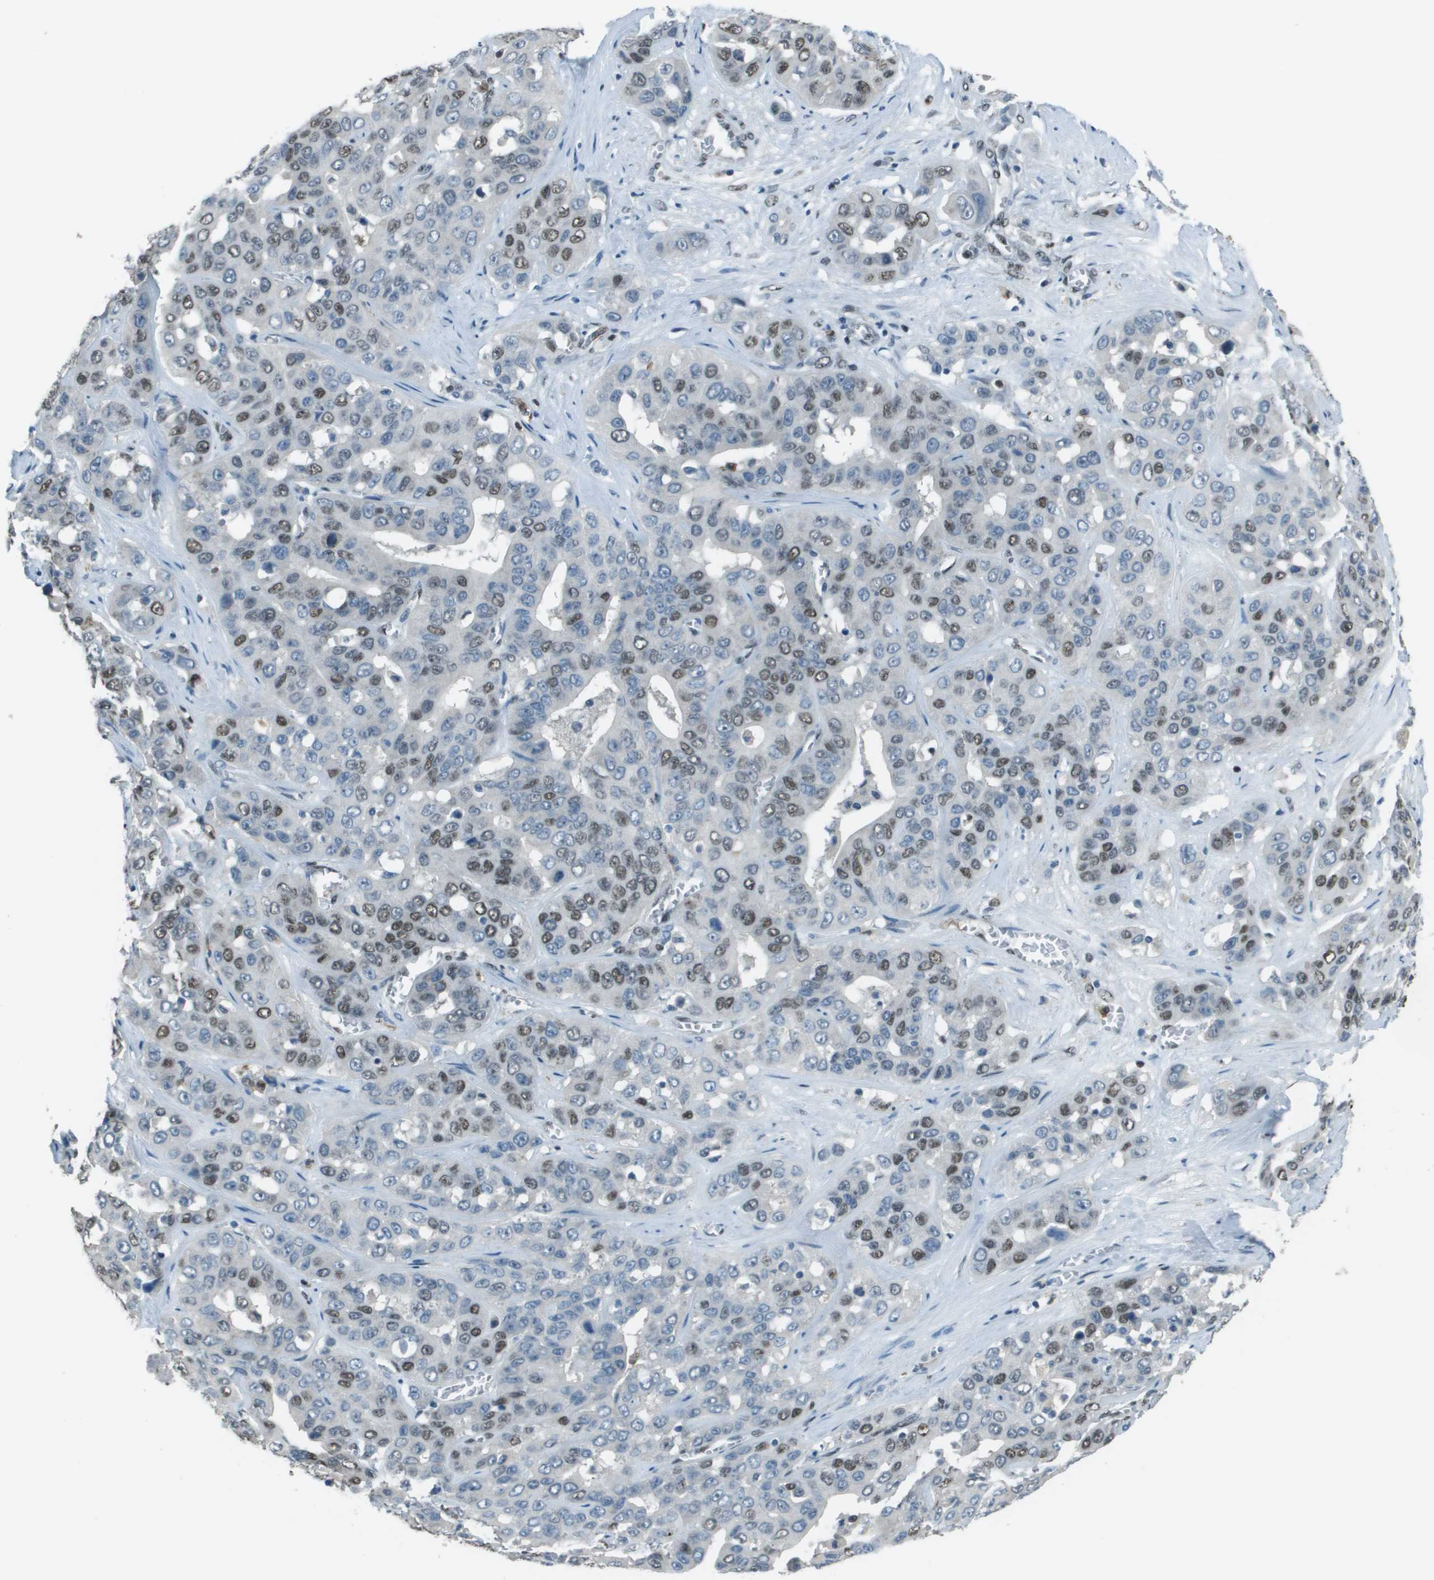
{"staining": {"intensity": "moderate", "quantity": "25%-75%", "location": "nuclear"}, "tissue": "liver cancer", "cell_type": "Tumor cells", "image_type": "cancer", "snomed": [{"axis": "morphology", "description": "Cholangiocarcinoma"}, {"axis": "topography", "description": "Liver"}], "caption": "Liver cancer (cholangiocarcinoma) tissue displays moderate nuclear staining in approximately 25%-75% of tumor cells, visualized by immunohistochemistry.", "gene": "DEPDC1", "patient": {"sex": "female", "age": 52}}